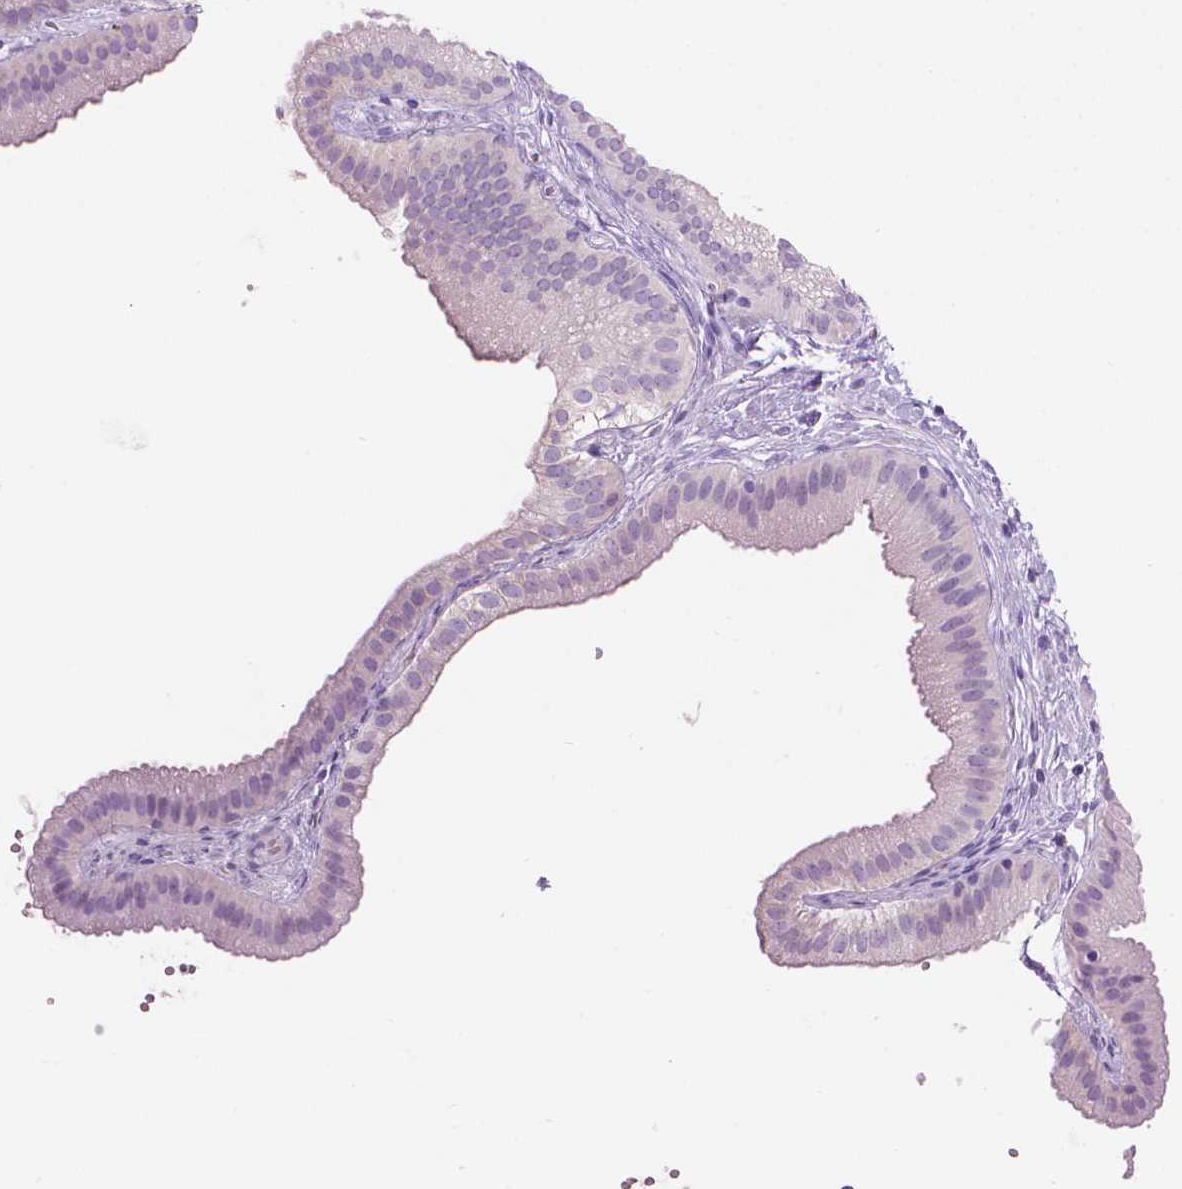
{"staining": {"intensity": "negative", "quantity": "none", "location": "none"}, "tissue": "gallbladder", "cell_type": "Glandular cells", "image_type": "normal", "snomed": [{"axis": "morphology", "description": "Normal tissue, NOS"}, {"axis": "topography", "description": "Gallbladder"}], "caption": "The image demonstrates no staining of glandular cells in unremarkable gallbladder. (DAB (3,3'-diaminobenzidine) IHC with hematoxylin counter stain).", "gene": "TTC29", "patient": {"sex": "female", "age": 63}}